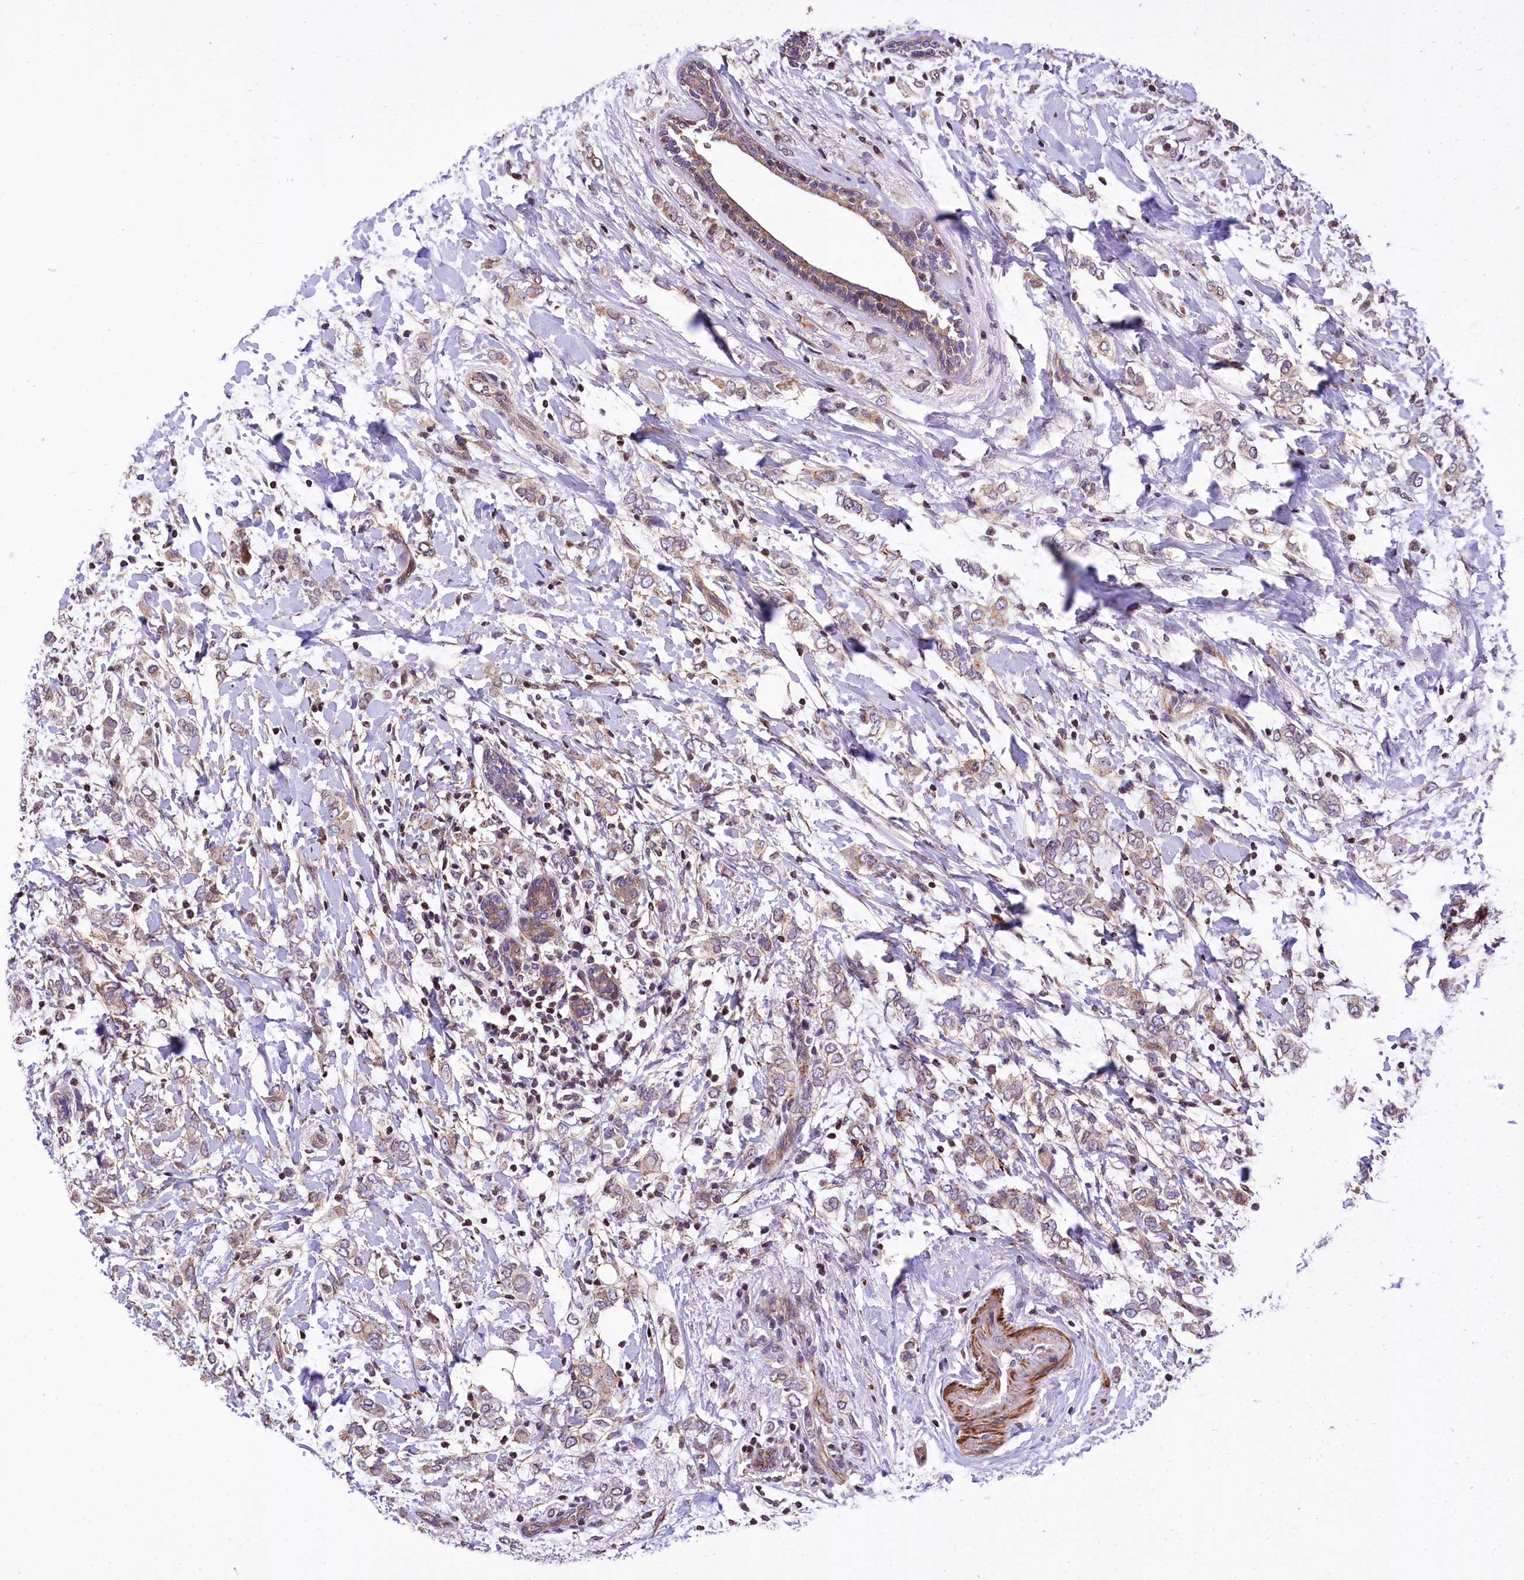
{"staining": {"intensity": "weak", "quantity": "25%-75%", "location": "cytoplasmic/membranous"}, "tissue": "breast cancer", "cell_type": "Tumor cells", "image_type": "cancer", "snomed": [{"axis": "morphology", "description": "Normal tissue, NOS"}, {"axis": "morphology", "description": "Lobular carcinoma"}, {"axis": "topography", "description": "Breast"}], "caption": "Breast cancer stained with a protein marker reveals weak staining in tumor cells.", "gene": "ZNF2", "patient": {"sex": "female", "age": 47}}